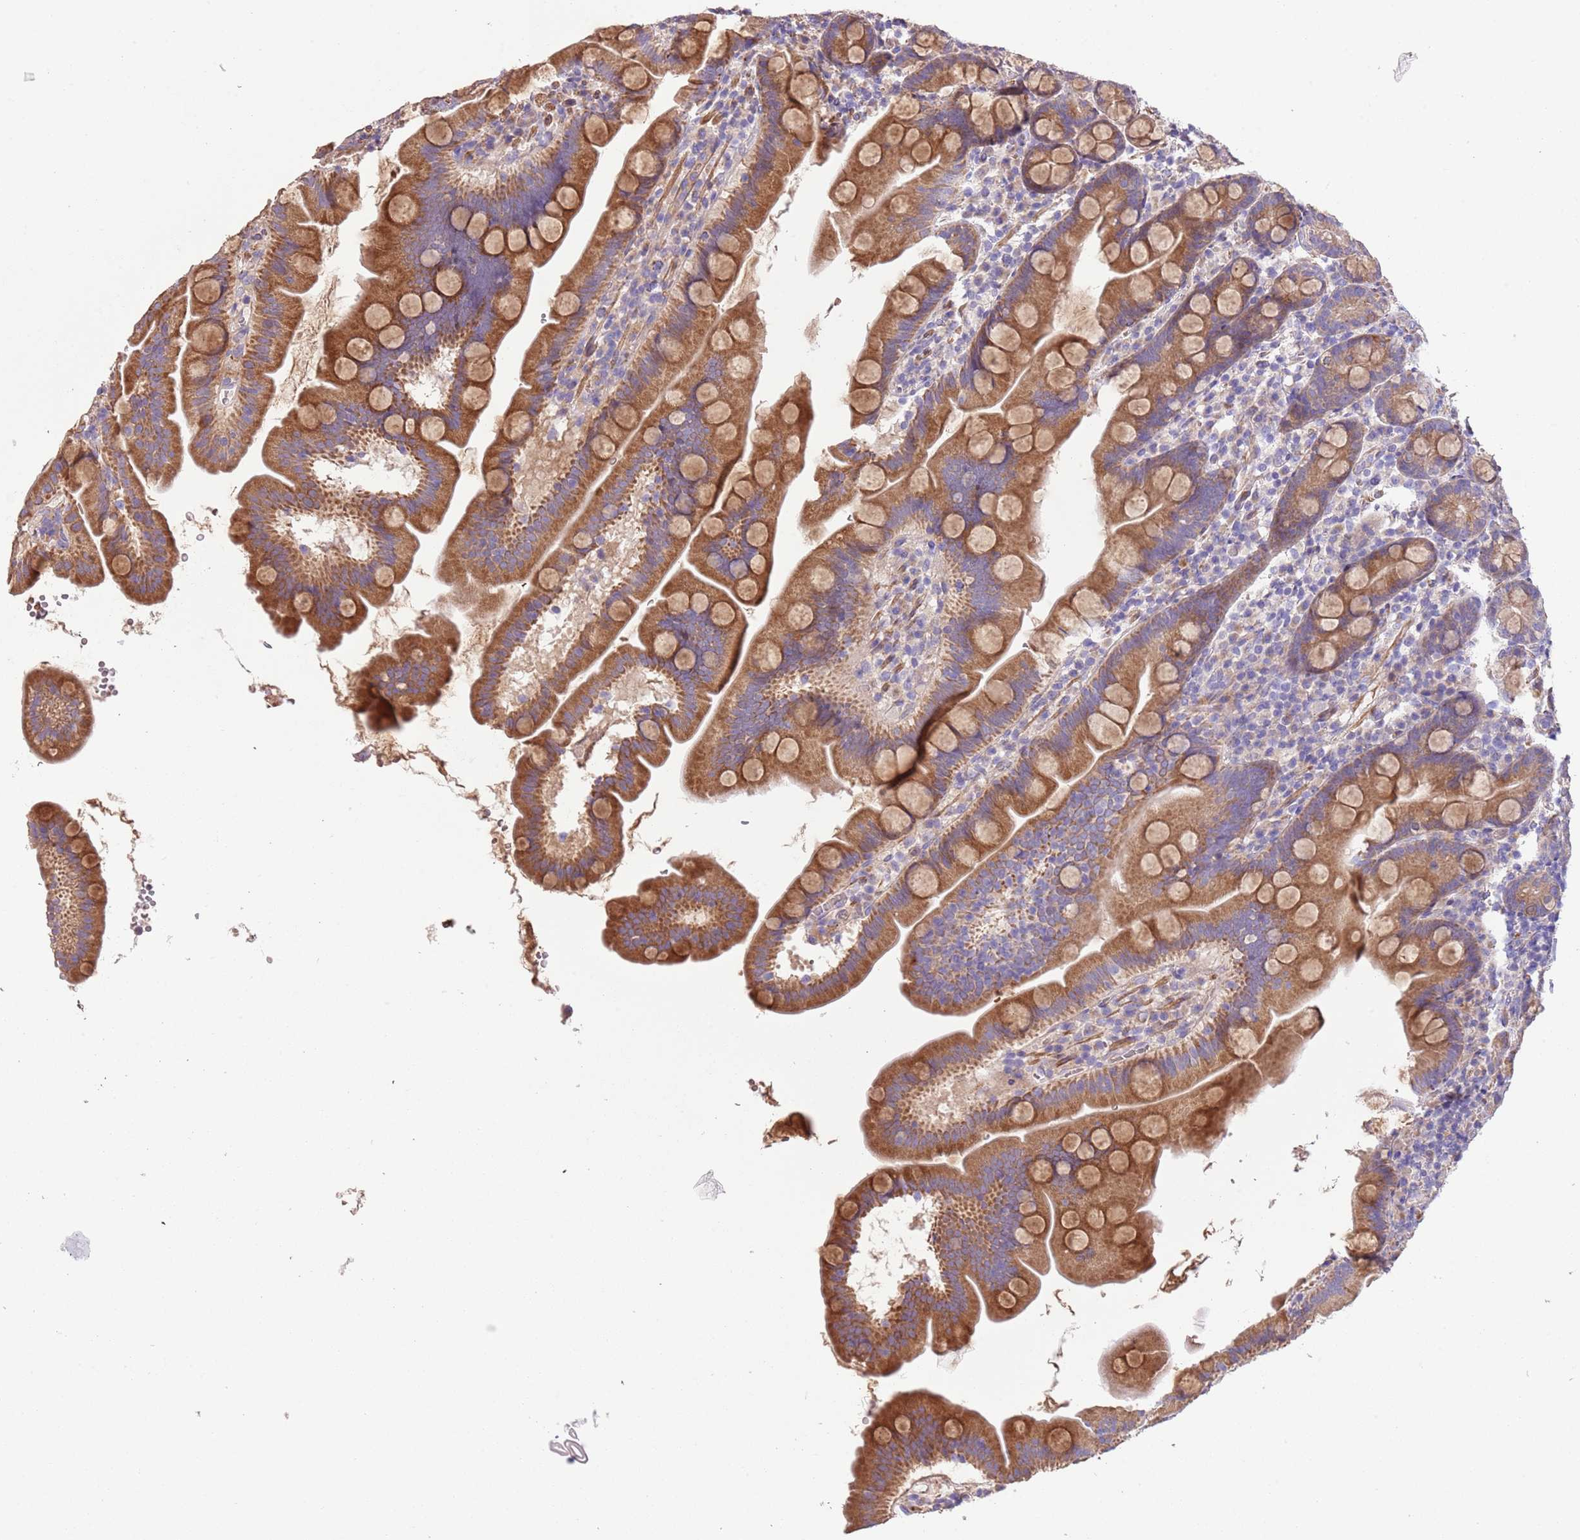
{"staining": {"intensity": "strong", "quantity": ">75%", "location": "cytoplasmic/membranous"}, "tissue": "small intestine", "cell_type": "Glandular cells", "image_type": "normal", "snomed": [{"axis": "morphology", "description": "Normal tissue, NOS"}, {"axis": "topography", "description": "Small intestine"}], "caption": "Immunohistochemistry (IHC) of normal human small intestine demonstrates high levels of strong cytoplasmic/membranous expression in about >75% of glandular cells.", "gene": "PIGA", "patient": {"sex": "female", "age": 68}}